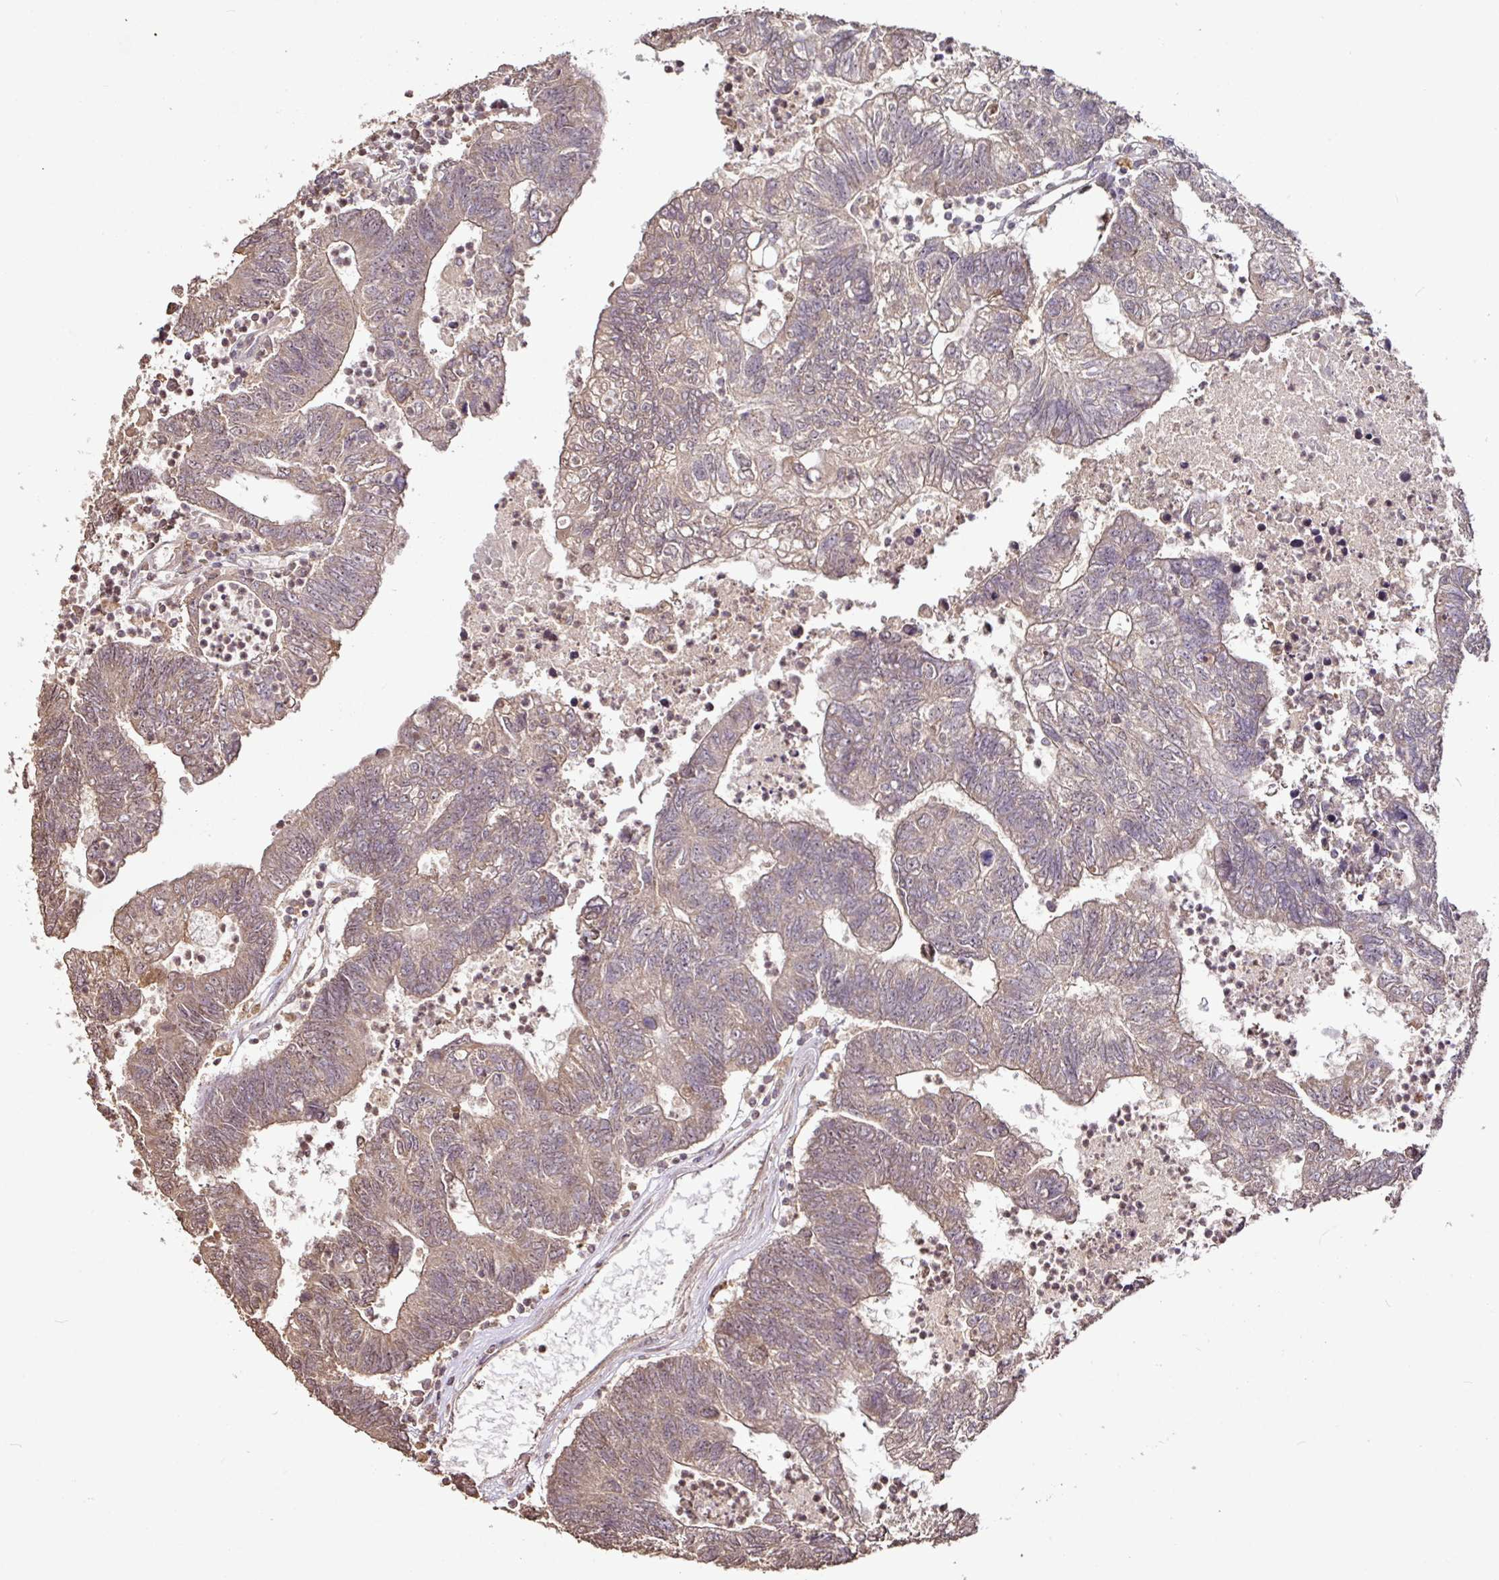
{"staining": {"intensity": "moderate", "quantity": "25%-75%", "location": "cytoplasmic/membranous"}, "tissue": "colorectal cancer", "cell_type": "Tumor cells", "image_type": "cancer", "snomed": [{"axis": "morphology", "description": "Adenocarcinoma, NOS"}, {"axis": "topography", "description": "Colon"}], "caption": "Protein staining shows moderate cytoplasmic/membranous positivity in about 25%-75% of tumor cells in adenocarcinoma (colorectal). The staining is performed using DAB (3,3'-diaminobenzidine) brown chromogen to label protein expression. The nuclei are counter-stained blue using hematoxylin.", "gene": "RPL38", "patient": {"sex": "female", "age": 48}}